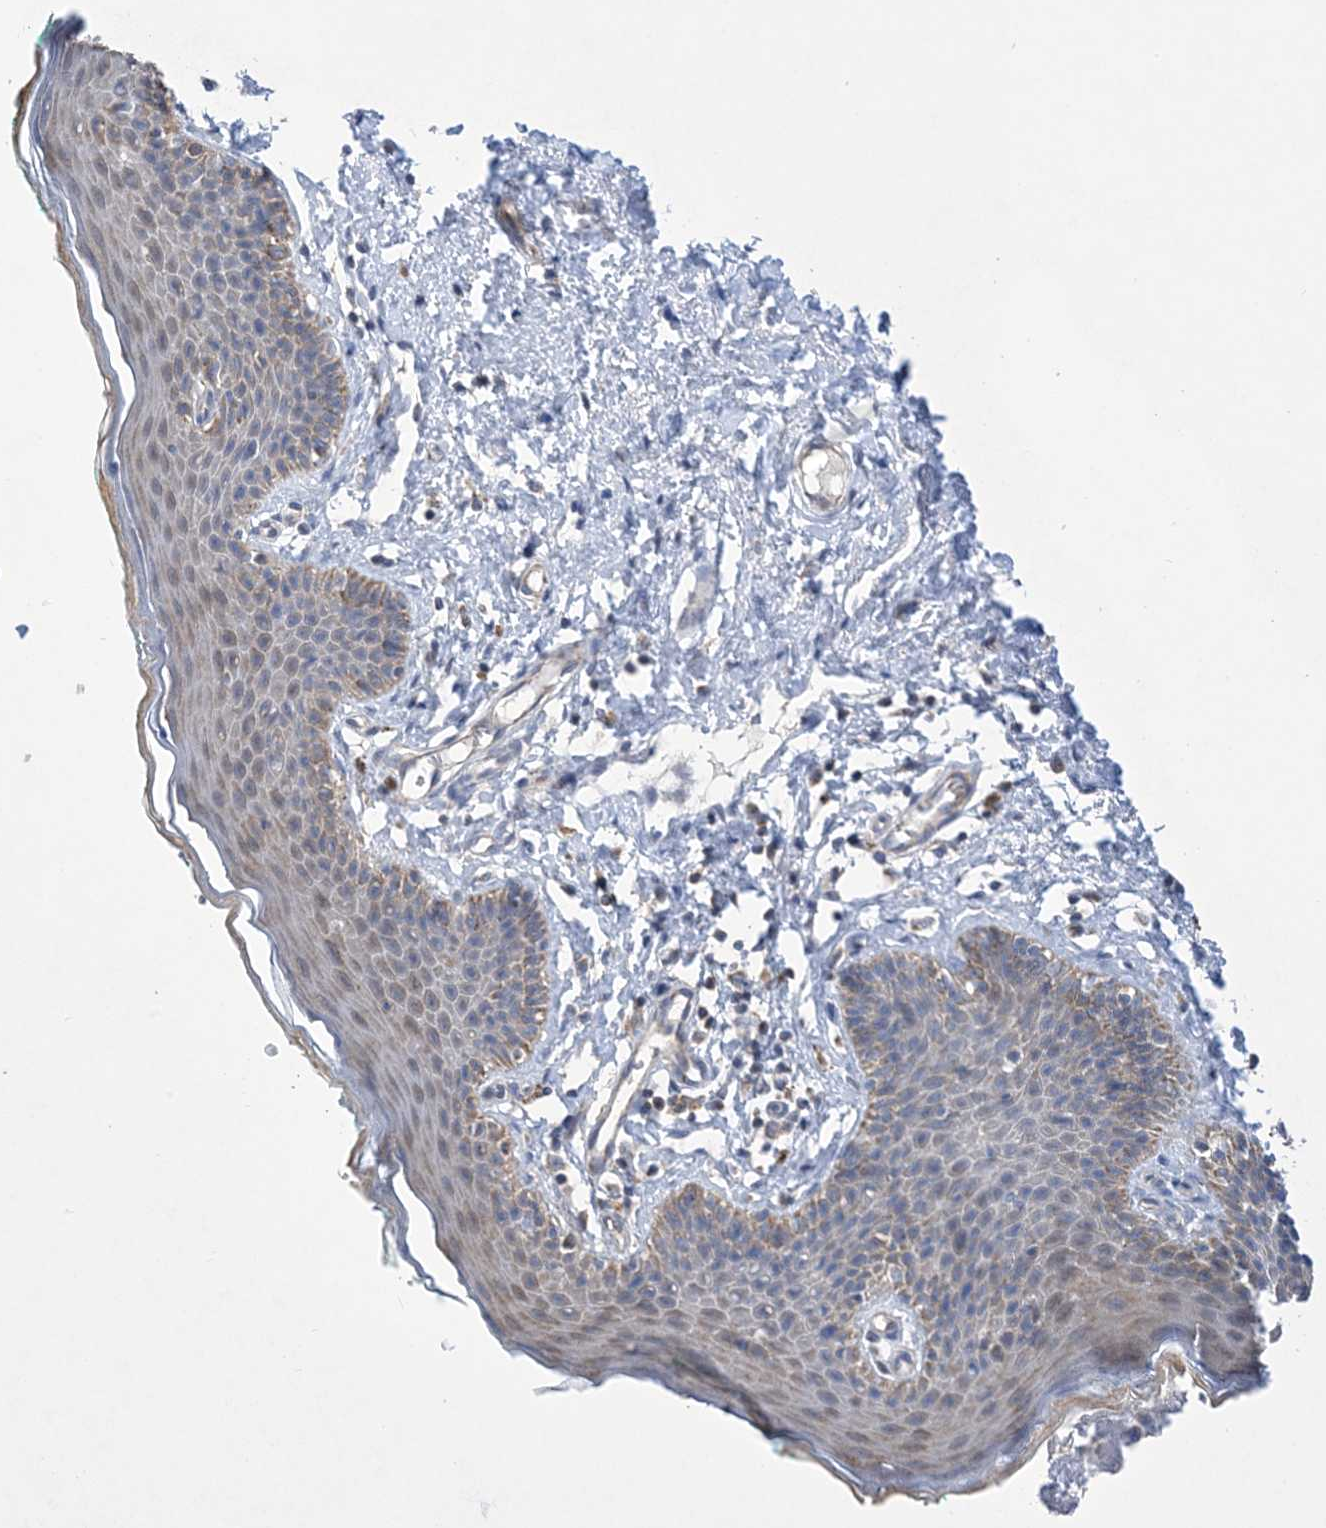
{"staining": {"intensity": "moderate", "quantity": "<25%", "location": "cytoplasmic/membranous"}, "tissue": "skin", "cell_type": "Epidermal cells", "image_type": "normal", "snomed": [{"axis": "morphology", "description": "Normal tissue, NOS"}, {"axis": "topography", "description": "Vulva"}], "caption": "This image displays unremarkable skin stained with IHC to label a protein in brown. The cytoplasmic/membranous of epidermal cells show moderate positivity for the protein. Nuclei are counter-stained blue.", "gene": "CLEC16A", "patient": {"sex": "female", "age": 66}}